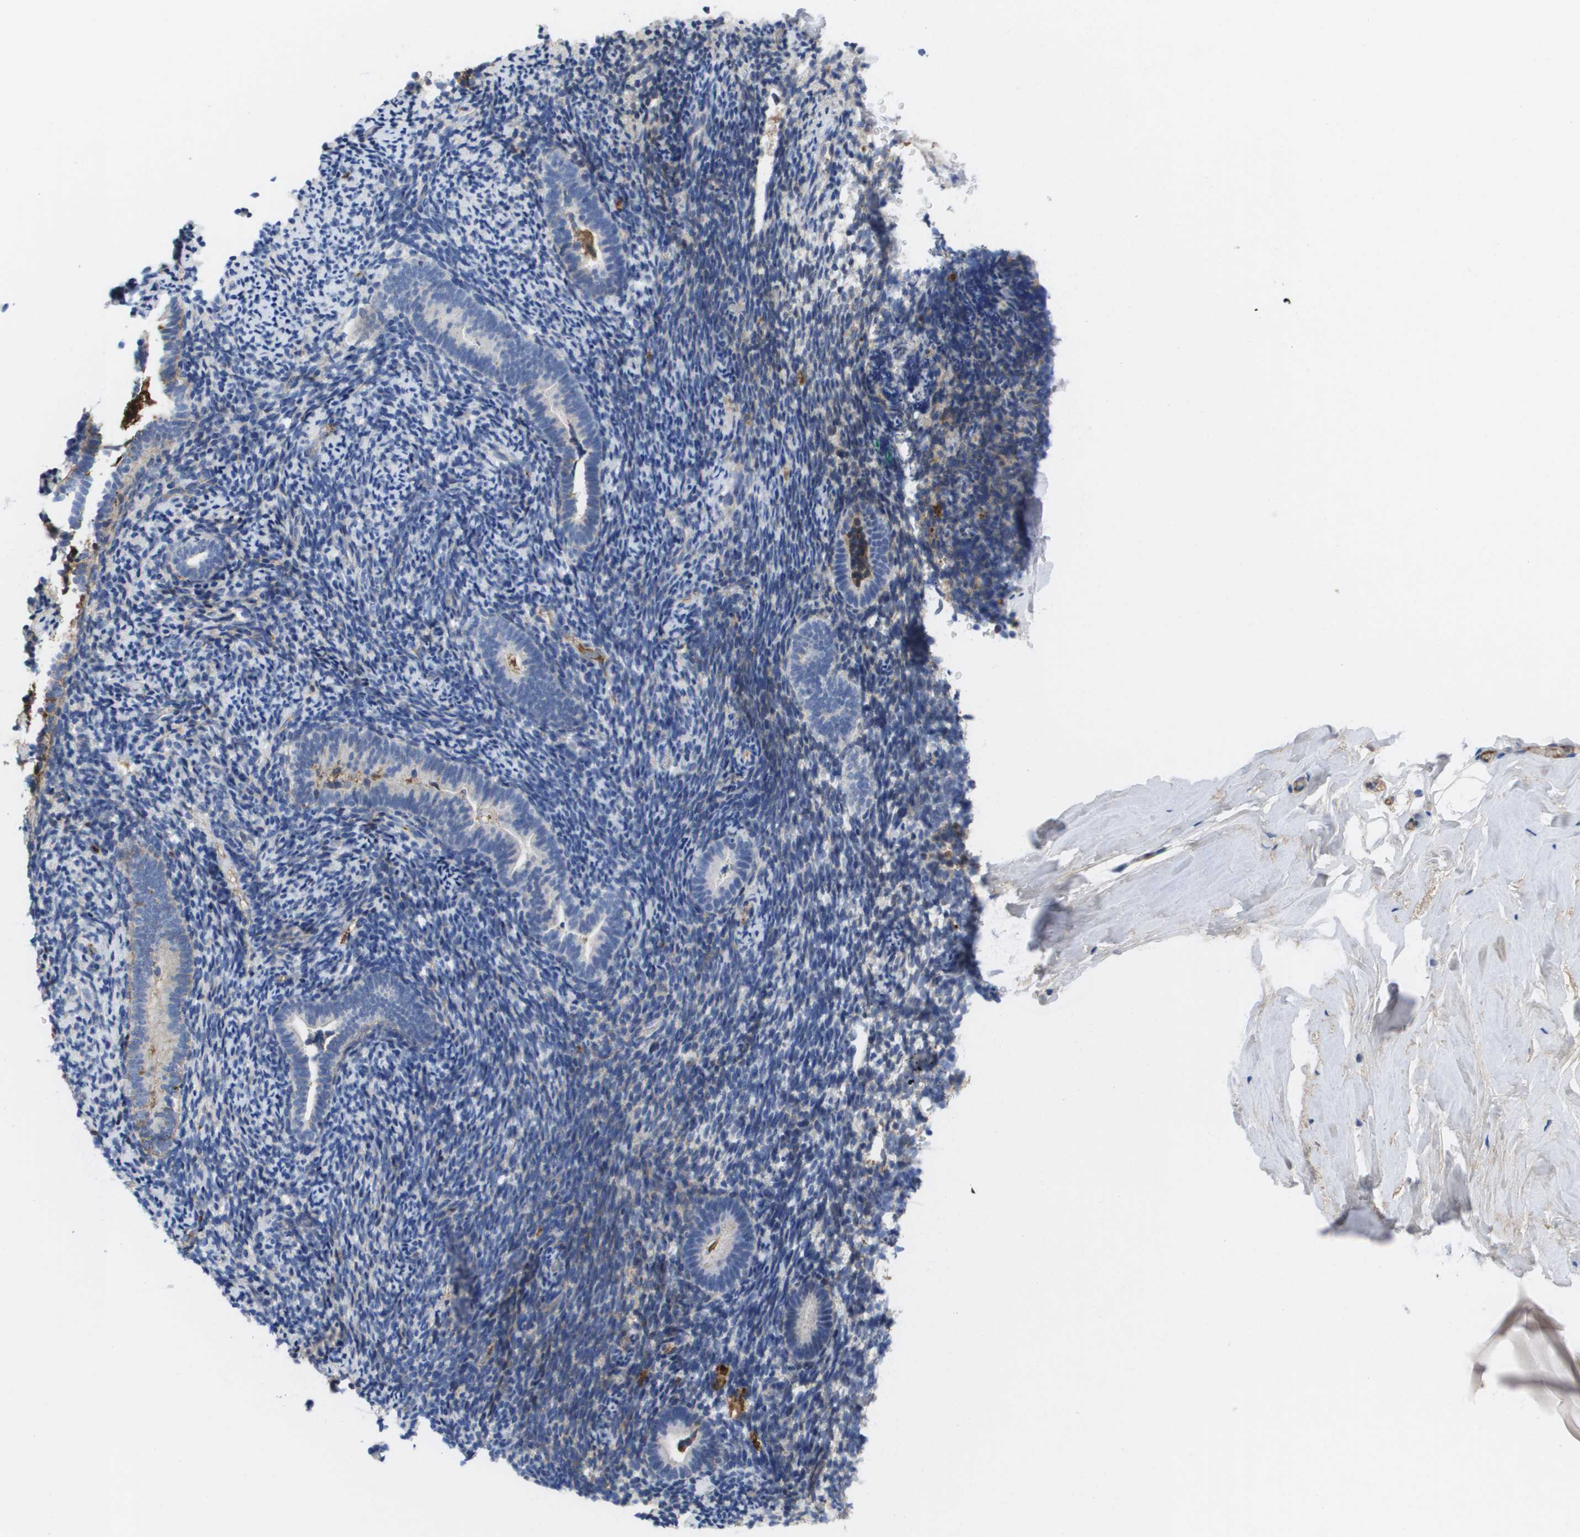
{"staining": {"intensity": "moderate", "quantity": "<25%", "location": "cytoplasmic/membranous"}, "tissue": "endometrium", "cell_type": "Cells in endometrial stroma", "image_type": "normal", "snomed": [{"axis": "morphology", "description": "Normal tissue, NOS"}, {"axis": "topography", "description": "Endometrium"}], "caption": "Immunohistochemical staining of benign endometrium exhibits low levels of moderate cytoplasmic/membranous staining in approximately <25% of cells in endometrial stroma. Immunohistochemistry stains the protein of interest in brown and the nuclei are stained blue.", "gene": "SERPINC1", "patient": {"sex": "female", "age": 51}}